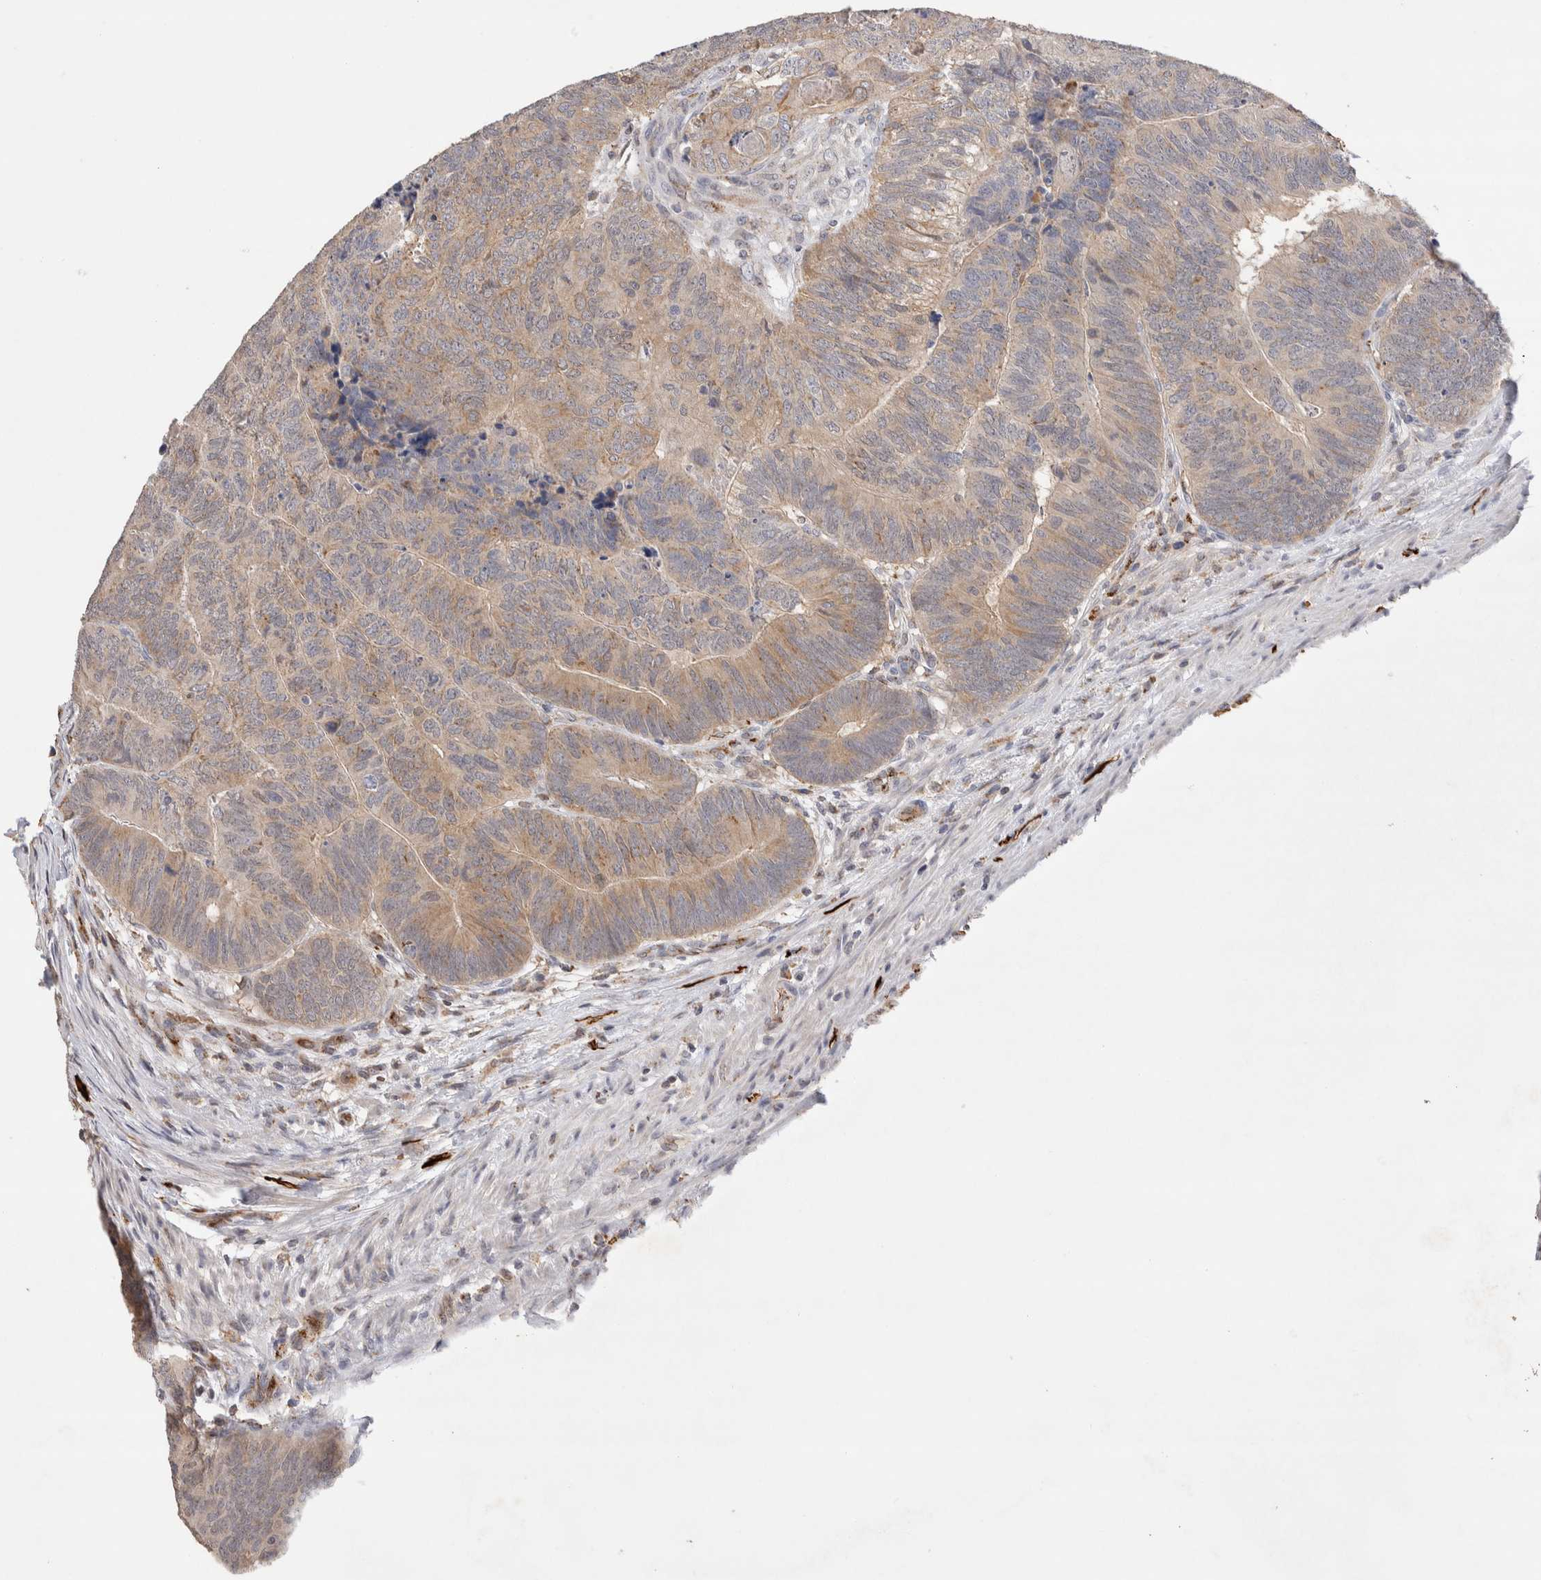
{"staining": {"intensity": "weak", "quantity": ">75%", "location": "cytoplasmic/membranous"}, "tissue": "colorectal cancer", "cell_type": "Tumor cells", "image_type": "cancer", "snomed": [{"axis": "morphology", "description": "Adenocarcinoma, NOS"}, {"axis": "topography", "description": "Colon"}], "caption": "This is an image of IHC staining of colorectal cancer (adenocarcinoma), which shows weak expression in the cytoplasmic/membranous of tumor cells.", "gene": "NSMAF", "patient": {"sex": "female", "age": 67}}